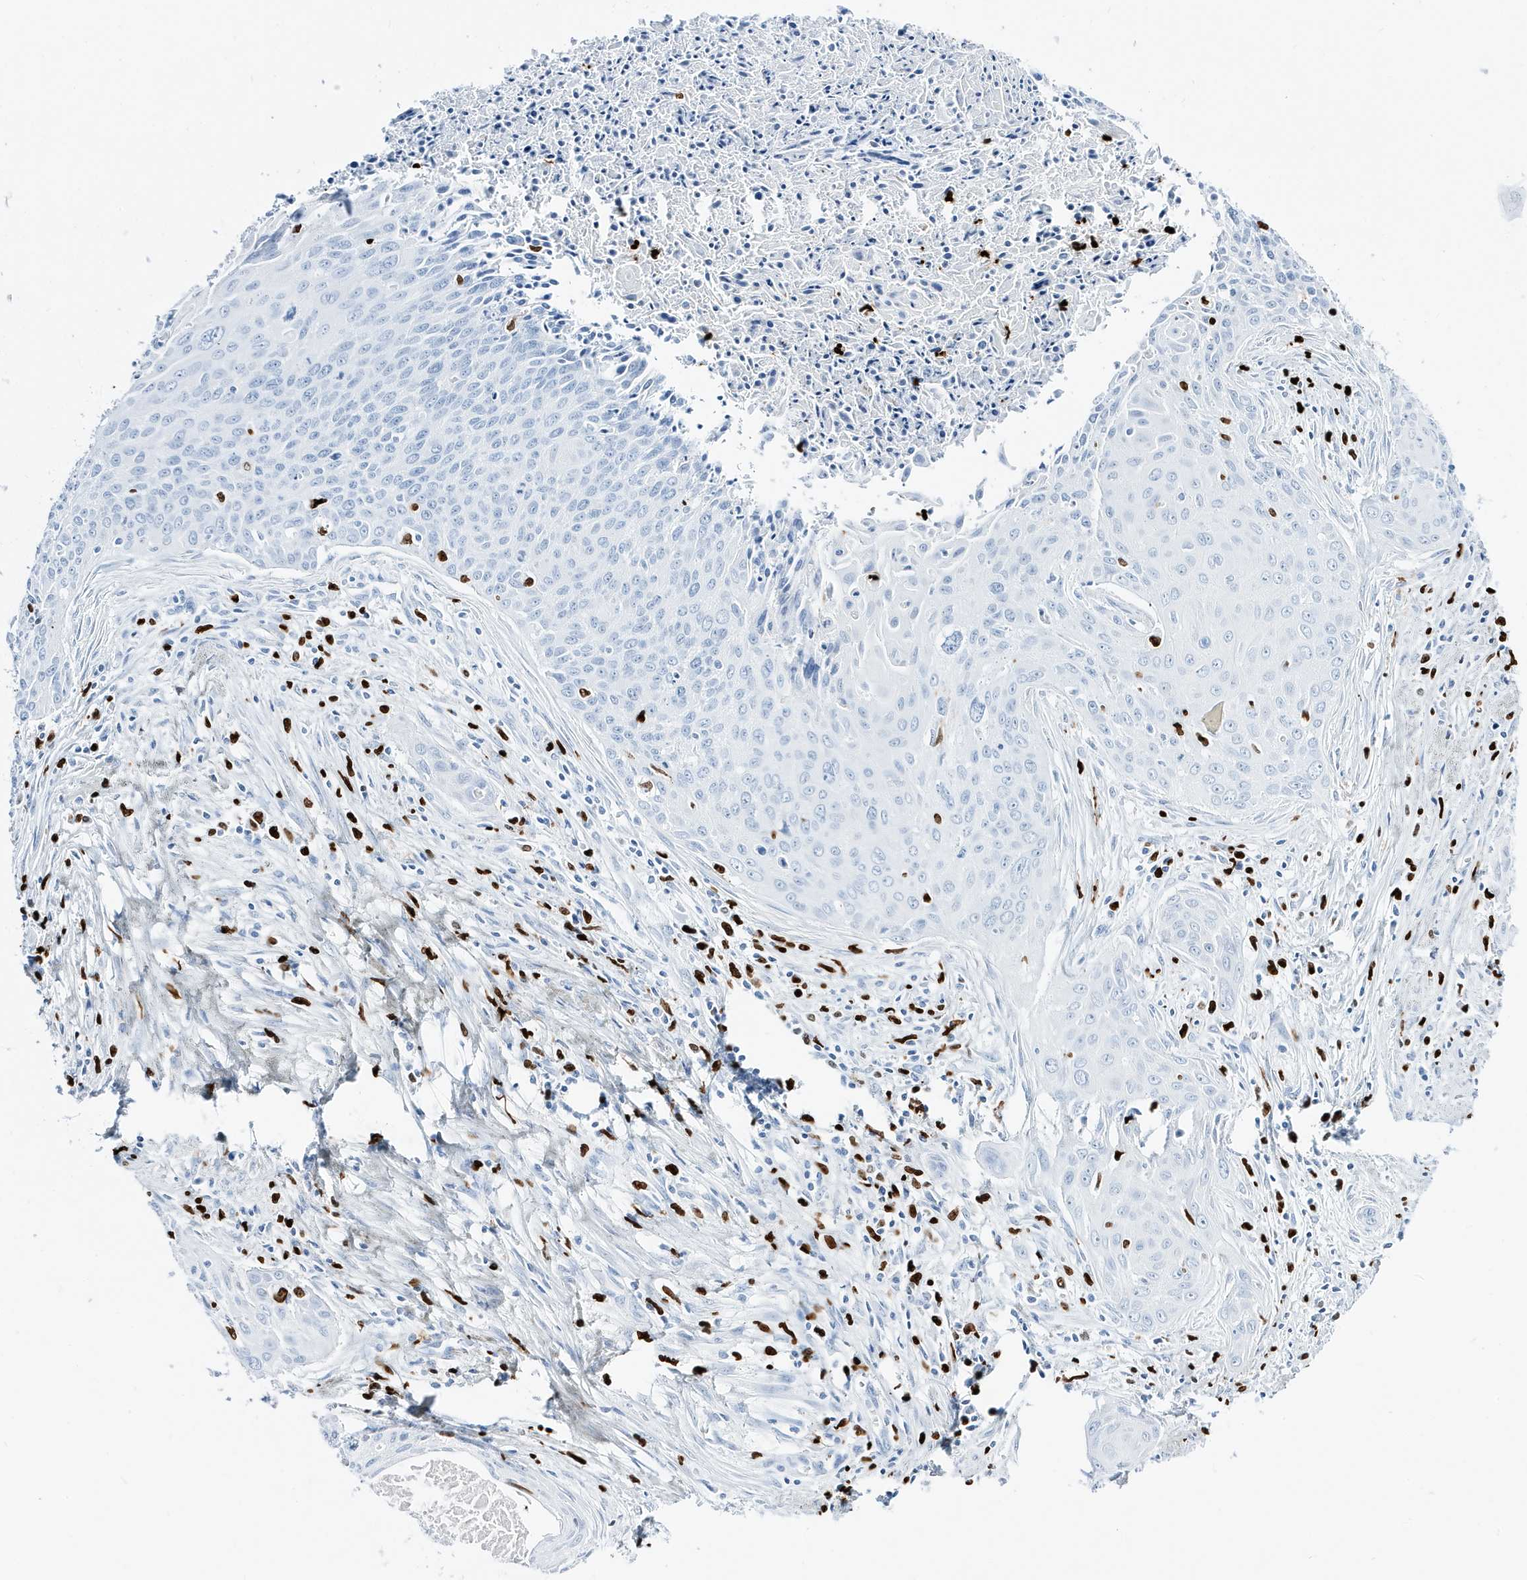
{"staining": {"intensity": "negative", "quantity": "none", "location": "none"}, "tissue": "cervical cancer", "cell_type": "Tumor cells", "image_type": "cancer", "snomed": [{"axis": "morphology", "description": "Squamous cell carcinoma, NOS"}, {"axis": "topography", "description": "Cervix"}], "caption": "IHC photomicrograph of neoplastic tissue: human squamous cell carcinoma (cervical) stained with DAB demonstrates no significant protein expression in tumor cells.", "gene": "MNDA", "patient": {"sex": "female", "age": 55}}